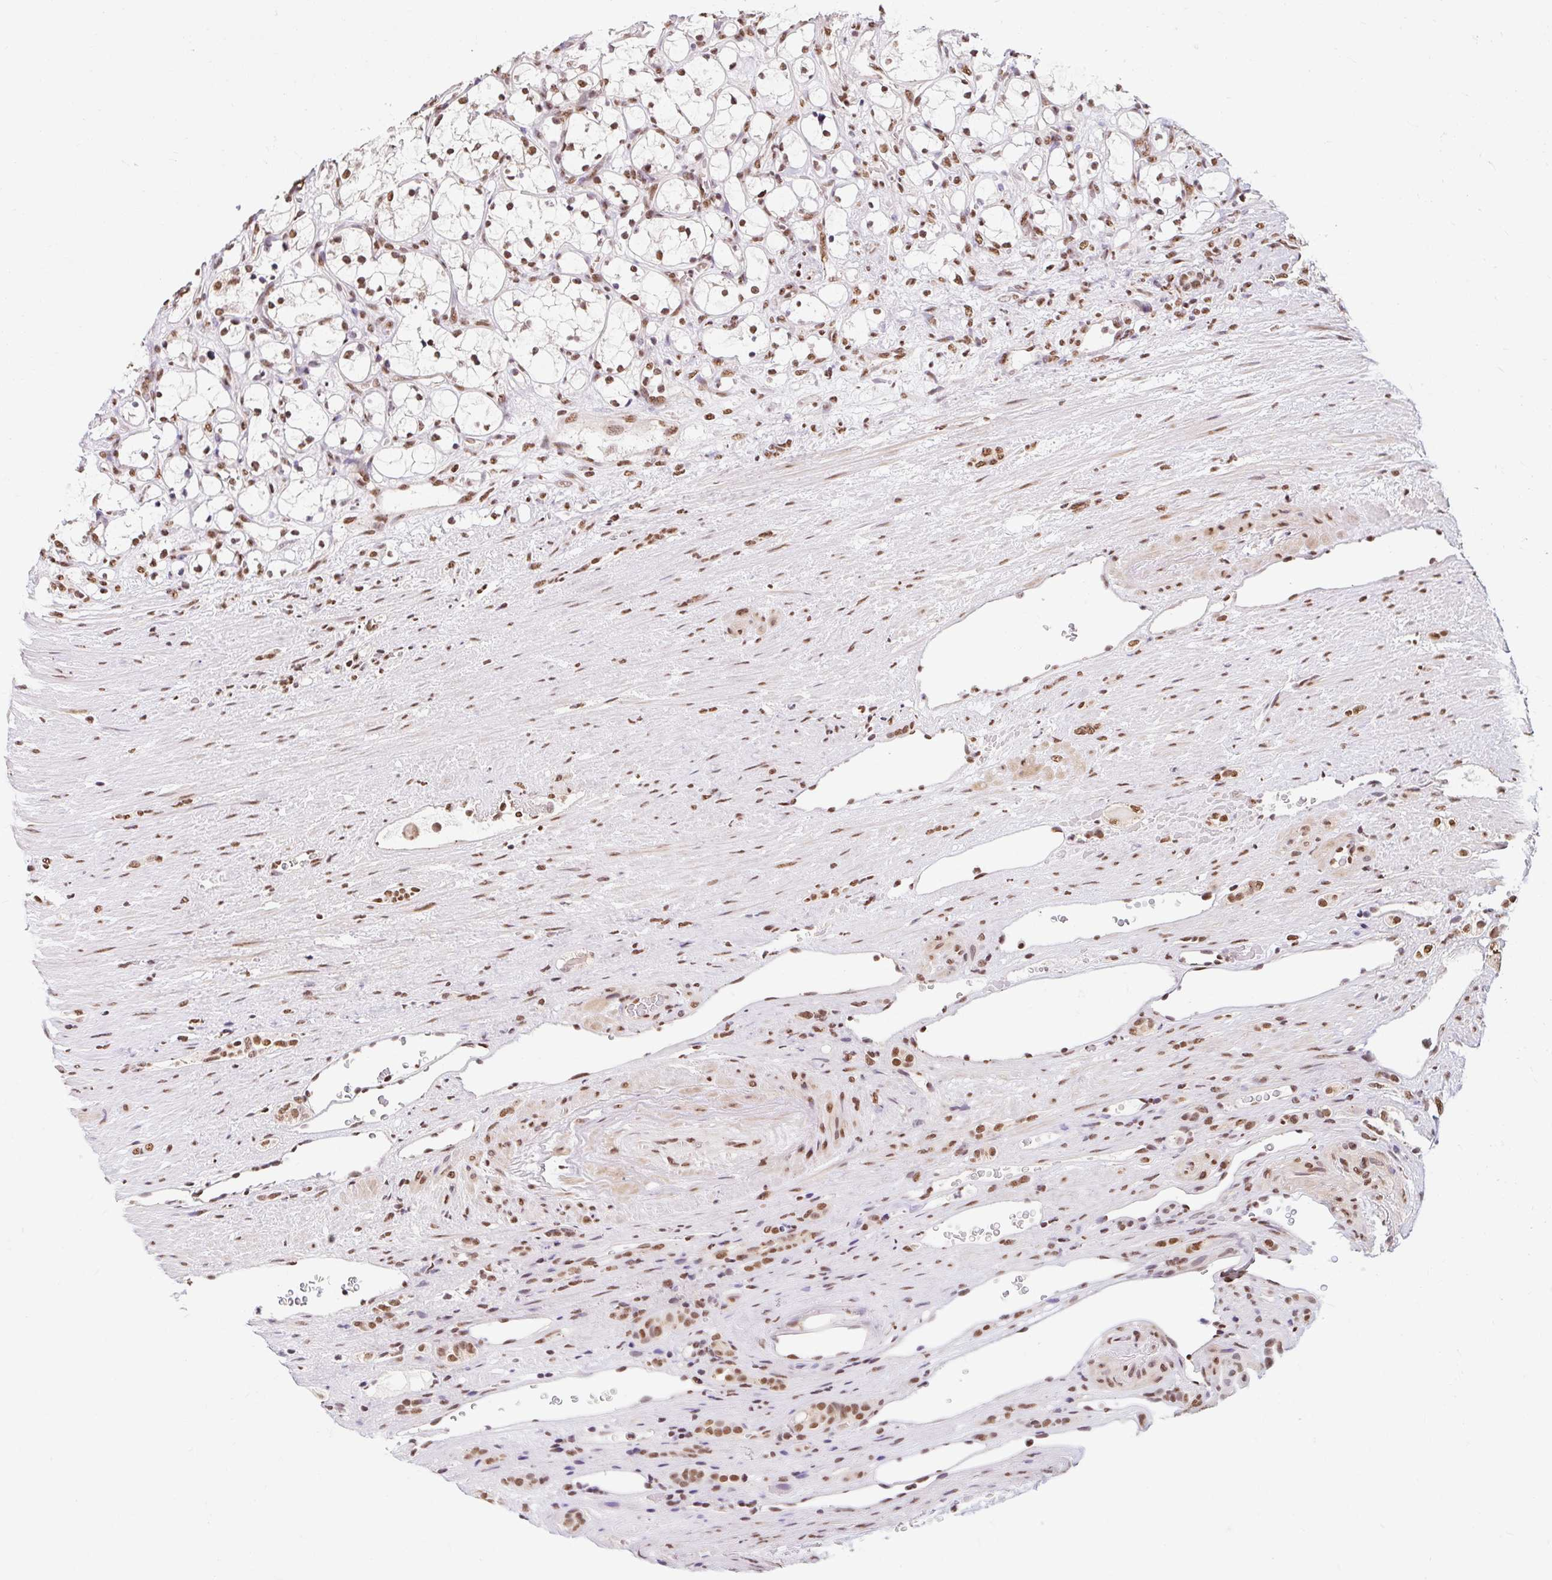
{"staining": {"intensity": "moderate", "quantity": ">75%", "location": "nuclear"}, "tissue": "renal cancer", "cell_type": "Tumor cells", "image_type": "cancer", "snomed": [{"axis": "morphology", "description": "Adenocarcinoma, NOS"}, {"axis": "topography", "description": "Kidney"}], "caption": "Tumor cells show moderate nuclear staining in about >75% of cells in renal cancer (adenocarcinoma). (brown staining indicates protein expression, while blue staining denotes nuclei).", "gene": "BICRA", "patient": {"sex": "female", "age": 69}}